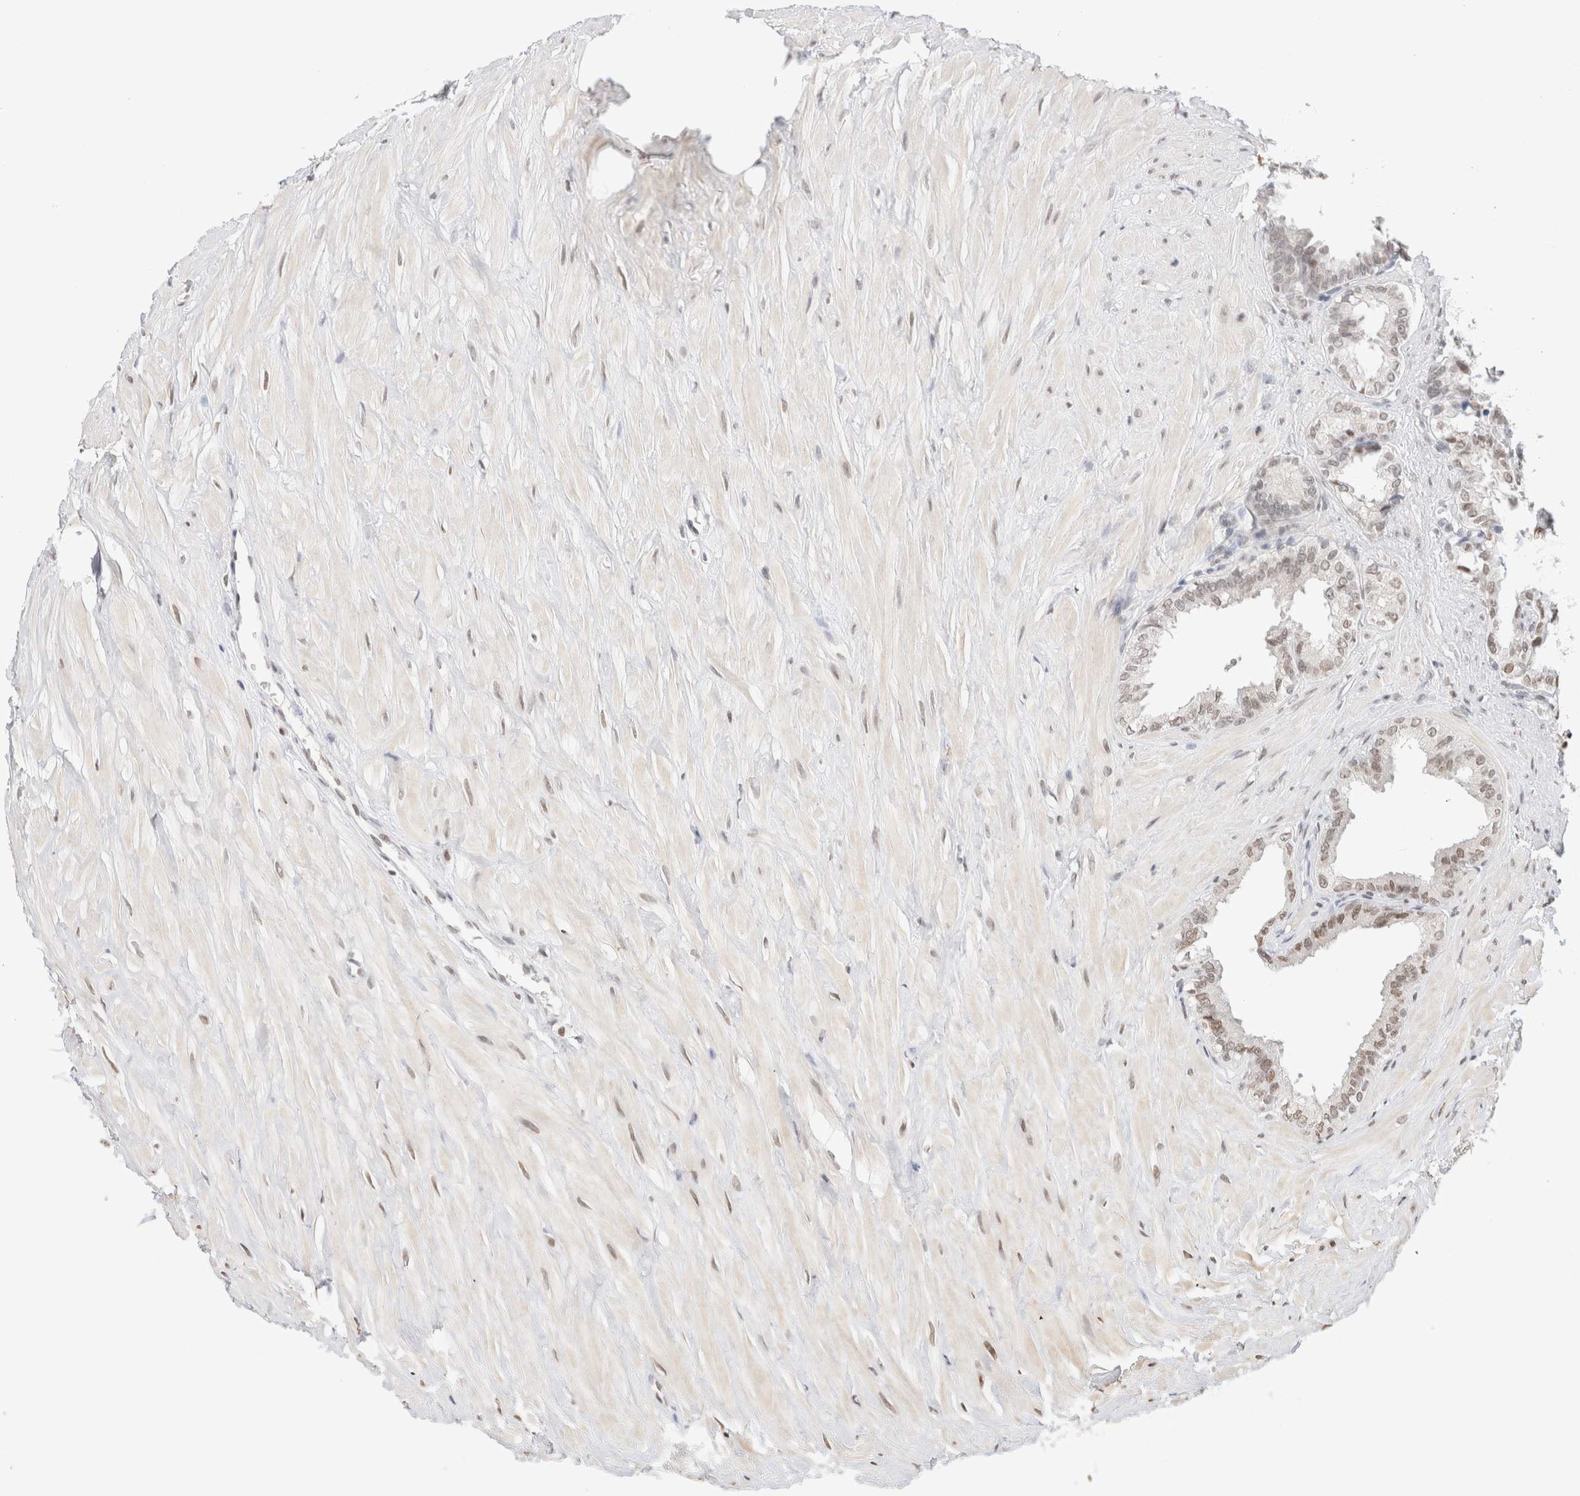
{"staining": {"intensity": "weak", "quantity": "25%-75%", "location": "nuclear"}, "tissue": "seminal vesicle", "cell_type": "Glandular cells", "image_type": "normal", "snomed": [{"axis": "morphology", "description": "Normal tissue, NOS"}, {"axis": "topography", "description": "Seminal veicle"}], "caption": "DAB immunohistochemical staining of unremarkable human seminal vesicle reveals weak nuclear protein positivity in approximately 25%-75% of glandular cells.", "gene": "SUPT3H", "patient": {"sex": "male", "age": 64}}